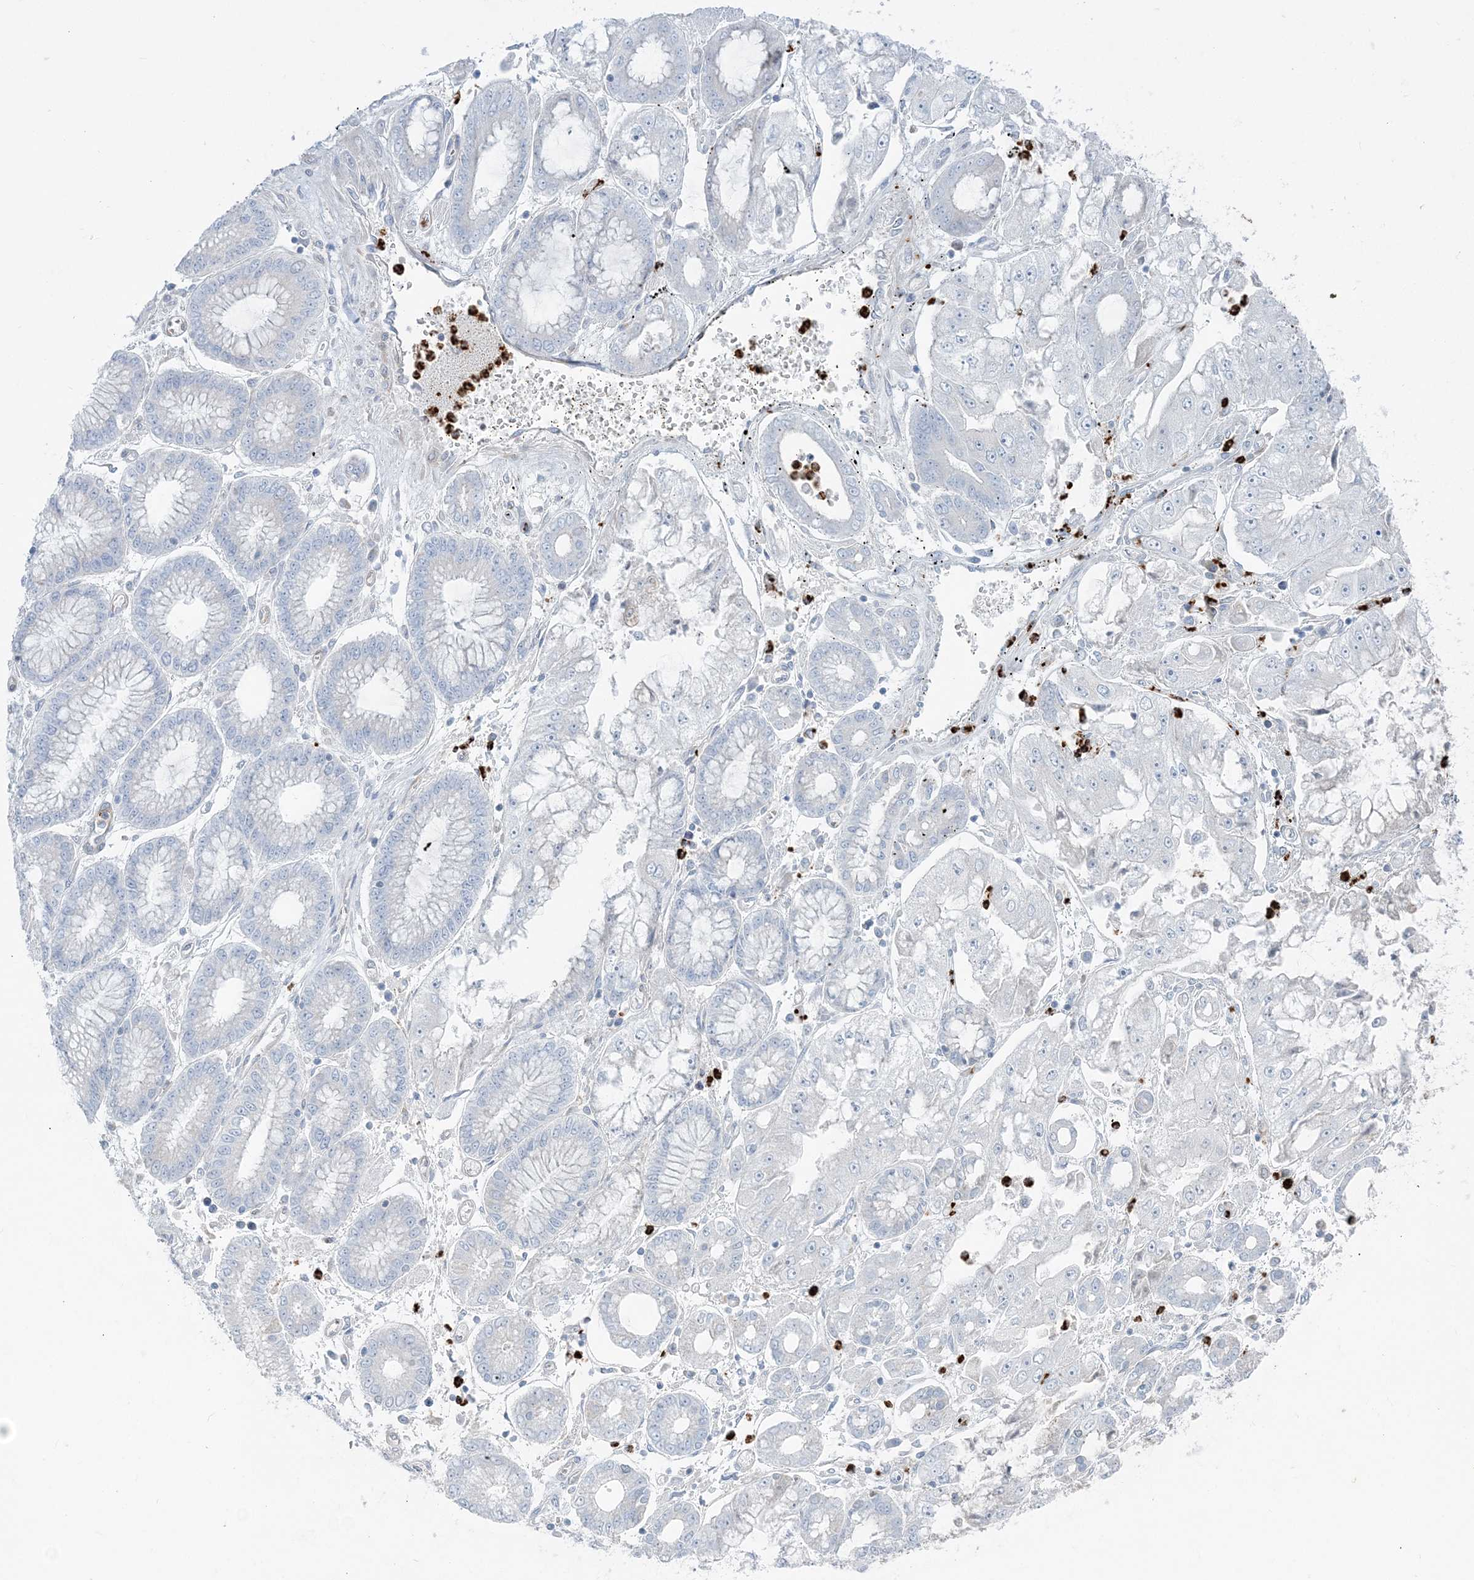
{"staining": {"intensity": "negative", "quantity": "none", "location": "none"}, "tissue": "stomach cancer", "cell_type": "Tumor cells", "image_type": "cancer", "snomed": [{"axis": "morphology", "description": "Adenocarcinoma, NOS"}, {"axis": "topography", "description": "Stomach"}], "caption": "Immunohistochemistry histopathology image of stomach cancer stained for a protein (brown), which demonstrates no expression in tumor cells.", "gene": "CCNJ", "patient": {"sex": "male", "age": 76}}